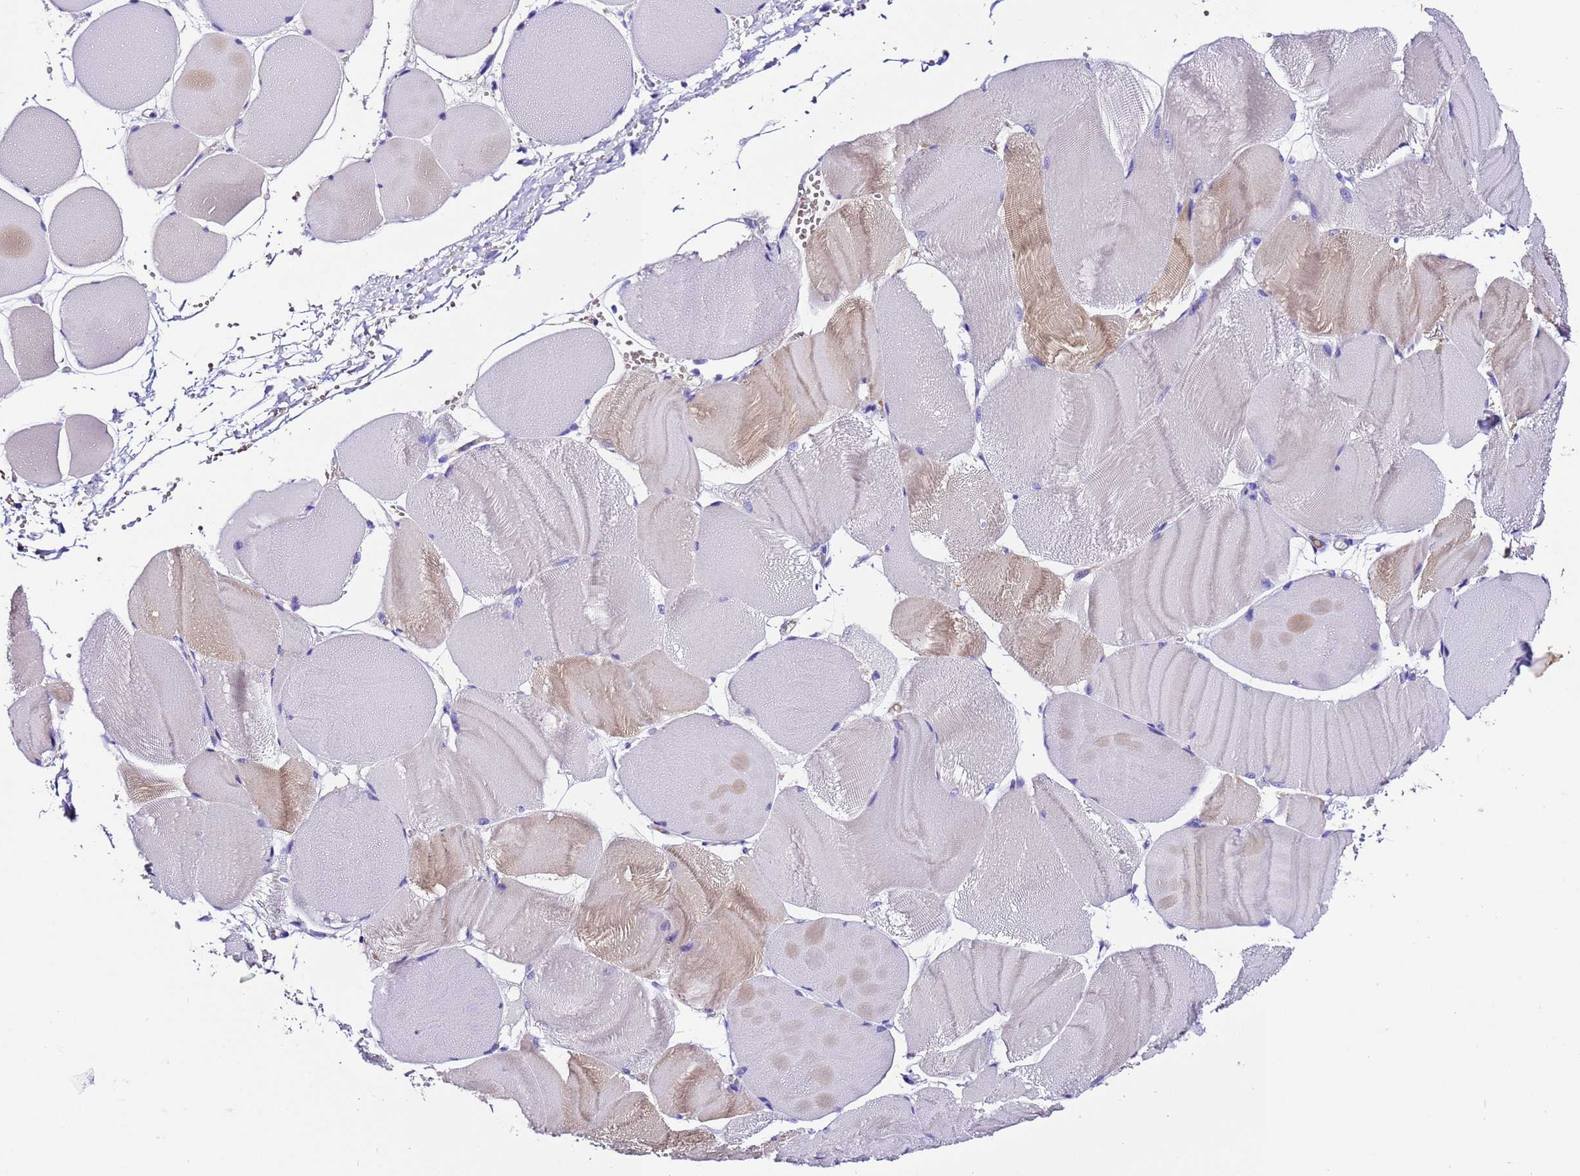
{"staining": {"intensity": "weak", "quantity": "25%-75%", "location": "cytoplasmic/membranous"}, "tissue": "skeletal muscle", "cell_type": "Myocytes", "image_type": "normal", "snomed": [{"axis": "morphology", "description": "Normal tissue, NOS"}, {"axis": "morphology", "description": "Basal cell carcinoma"}, {"axis": "topography", "description": "Skeletal muscle"}], "caption": "The immunohistochemical stain labels weak cytoplasmic/membranous expression in myocytes of unremarkable skeletal muscle. (IHC, brightfield microscopy, high magnification).", "gene": "UGT2A1", "patient": {"sex": "female", "age": 64}}